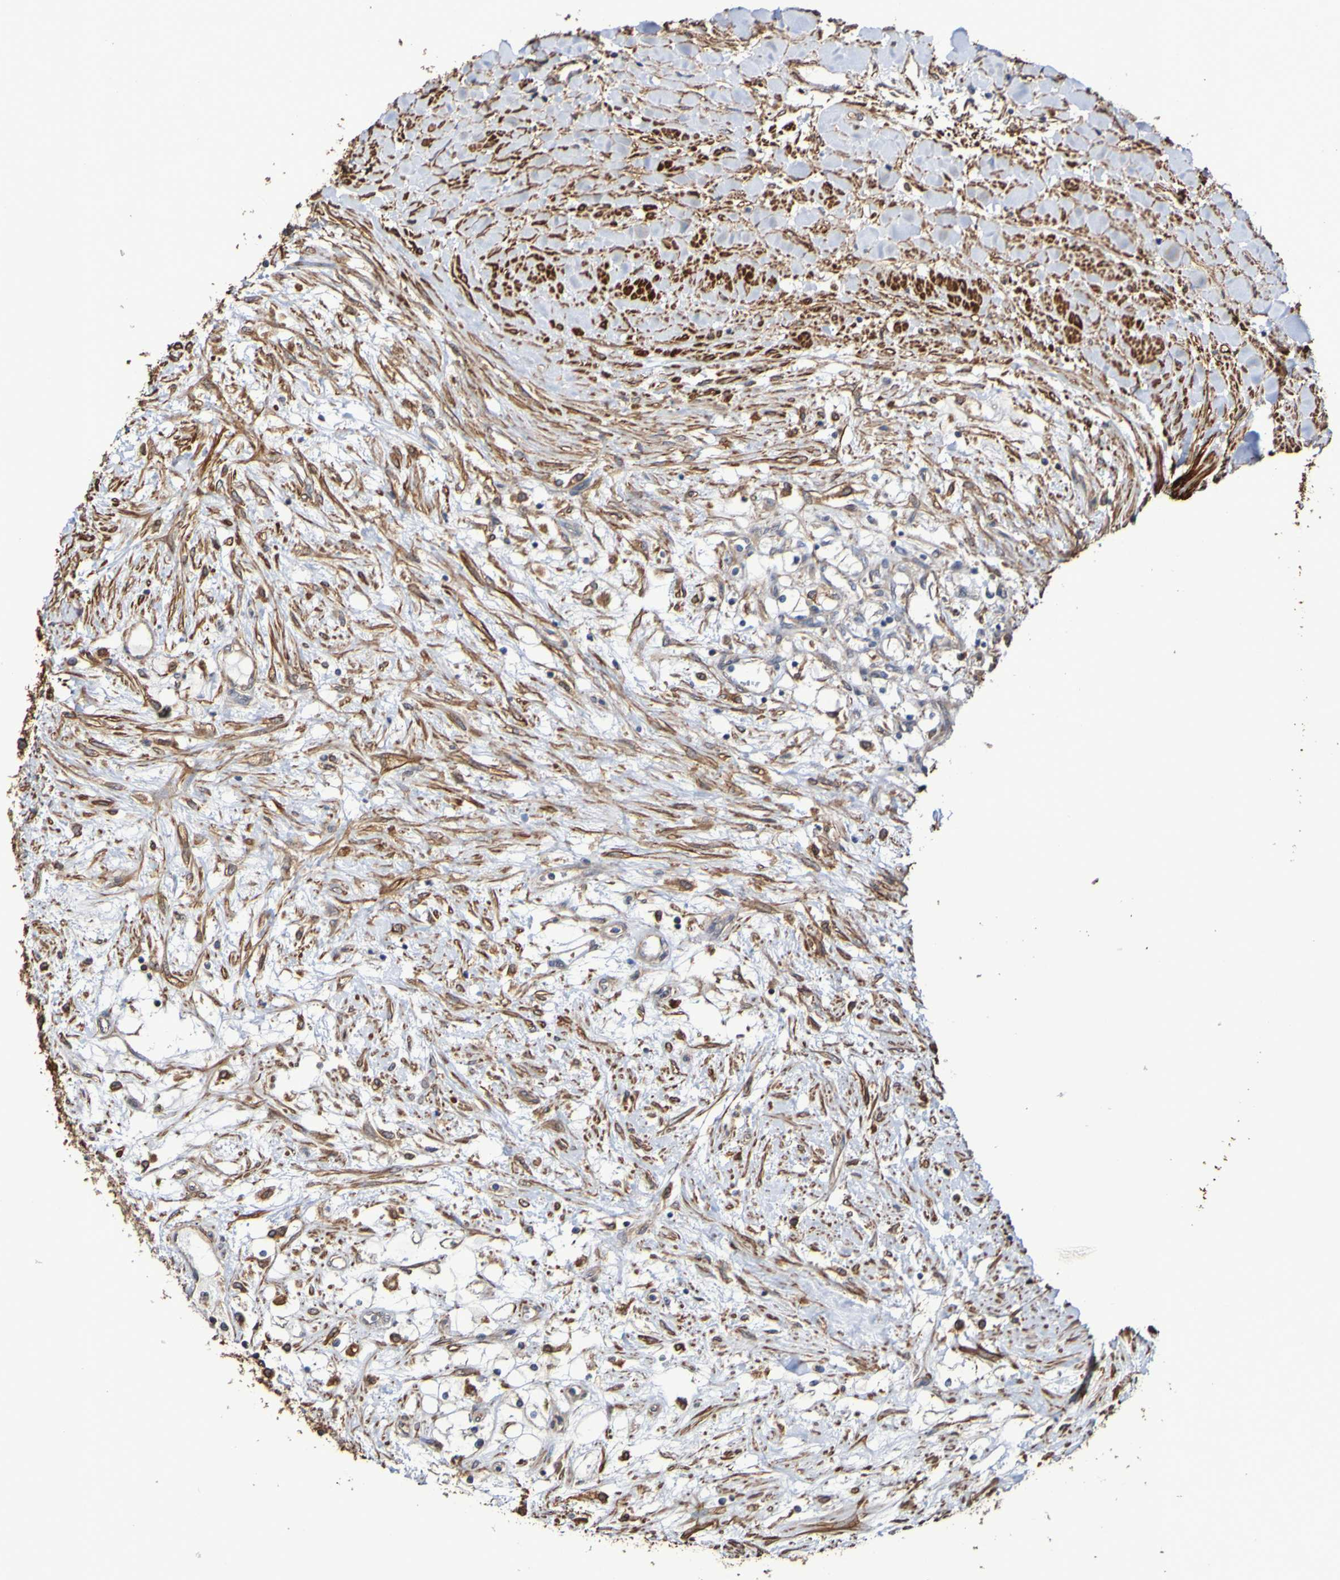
{"staining": {"intensity": "weak", "quantity": ">75%", "location": "cytoplasmic/membranous"}, "tissue": "renal cancer", "cell_type": "Tumor cells", "image_type": "cancer", "snomed": [{"axis": "morphology", "description": "Adenocarcinoma, NOS"}, {"axis": "topography", "description": "Kidney"}], "caption": "Protein expression analysis of human adenocarcinoma (renal) reveals weak cytoplasmic/membranous positivity in approximately >75% of tumor cells.", "gene": "RAB11A", "patient": {"sex": "male", "age": 68}}